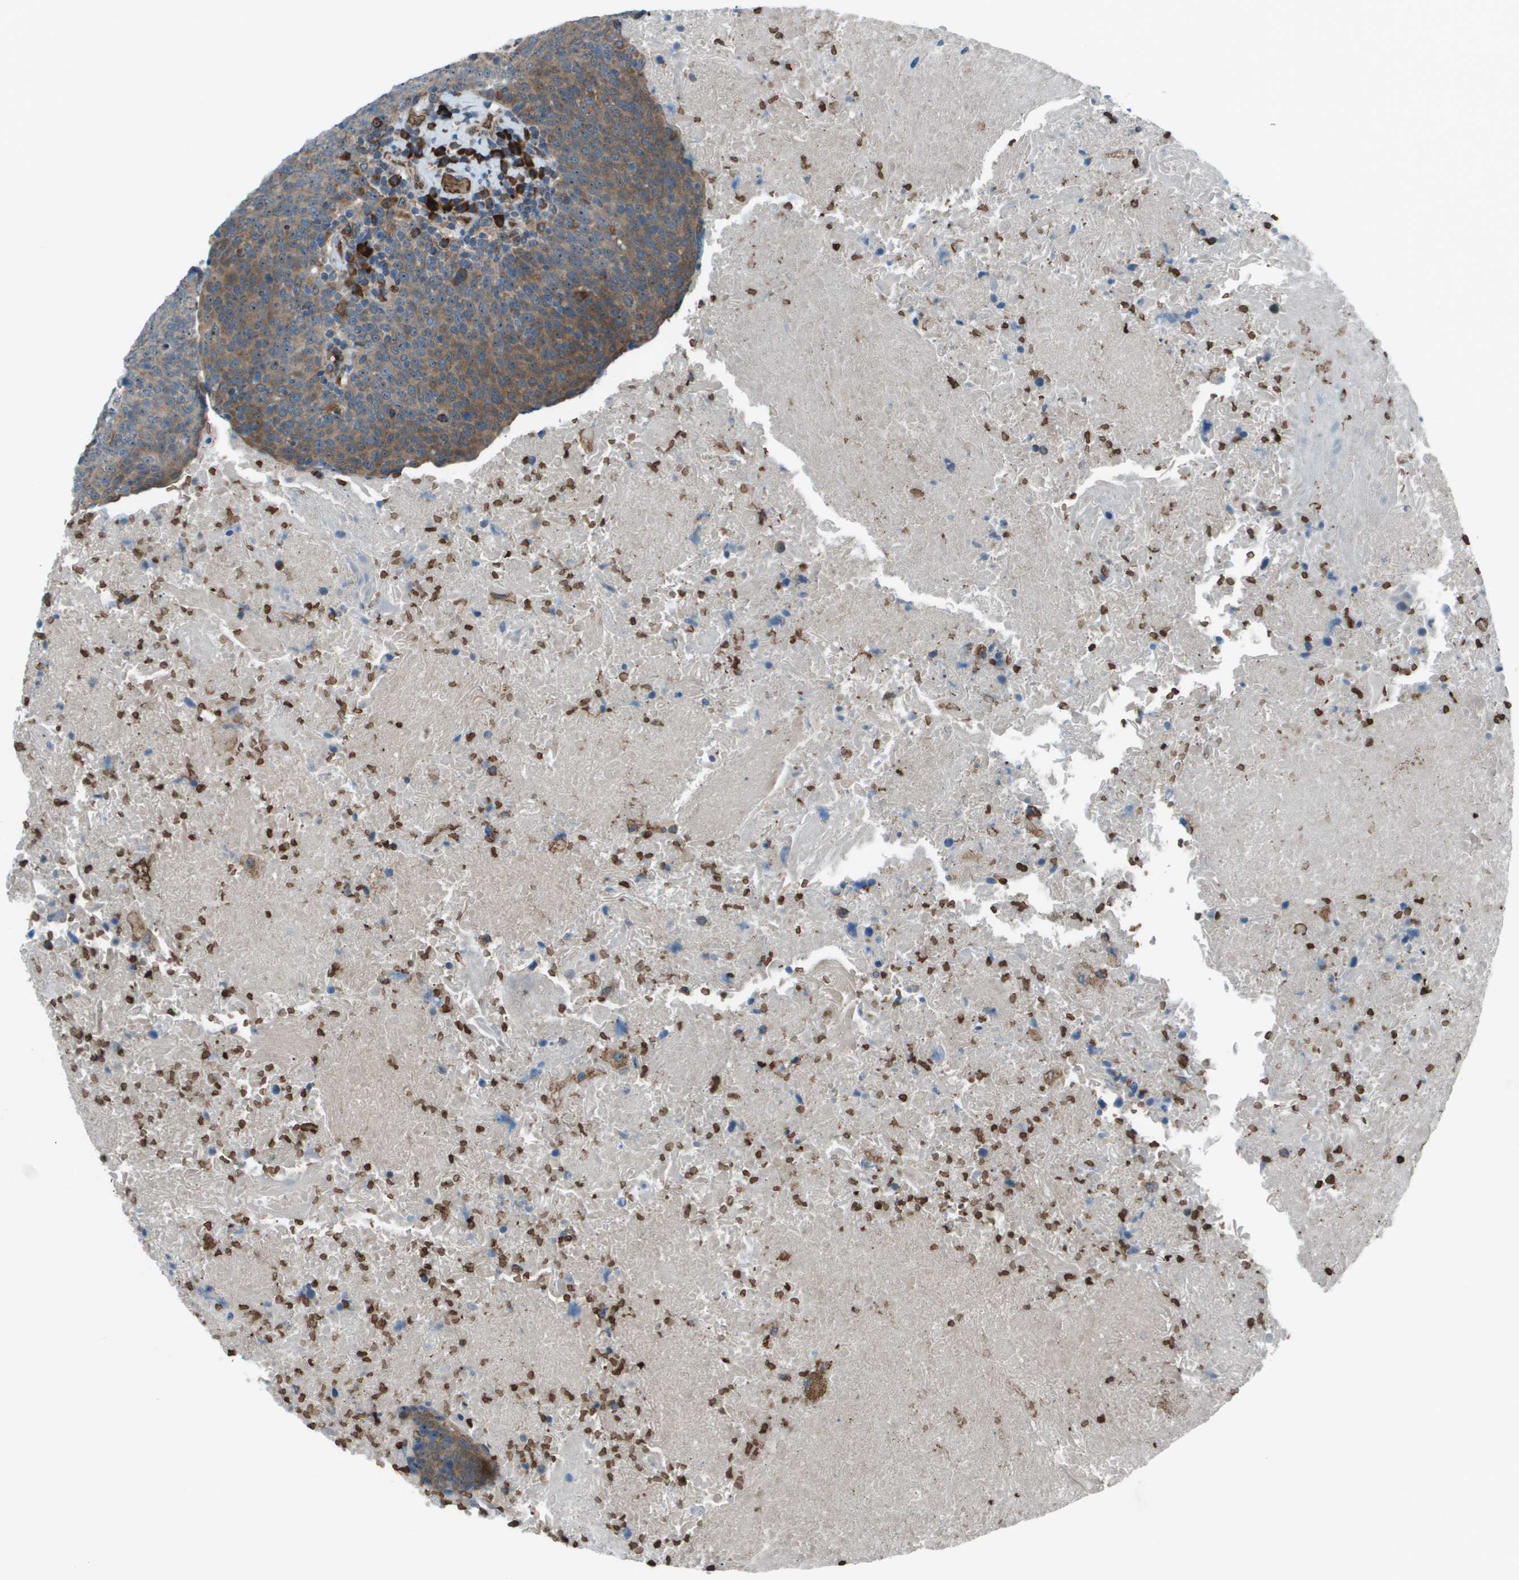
{"staining": {"intensity": "moderate", "quantity": ">75%", "location": "cytoplasmic/membranous"}, "tissue": "head and neck cancer", "cell_type": "Tumor cells", "image_type": "cancer", "snomed": [{"axis": "morphology", "description": "Squamous cell carcinoma, NOS"}, {"axis": "morphology", "description": "Squamous cell carcinoma, metastatic, NOS"}, {"axis": "topography", "description": "Lymph node"}, {"axis": "topography", "description": "Head-Neck"}], "caption": "Tumor cells display medium levels of moderate cytoplasmic/membranous positivity in about >75% of cells in human head and neck cancer.", "gene": "UTS2", "patient": {"sex": "male", "age": 62}}